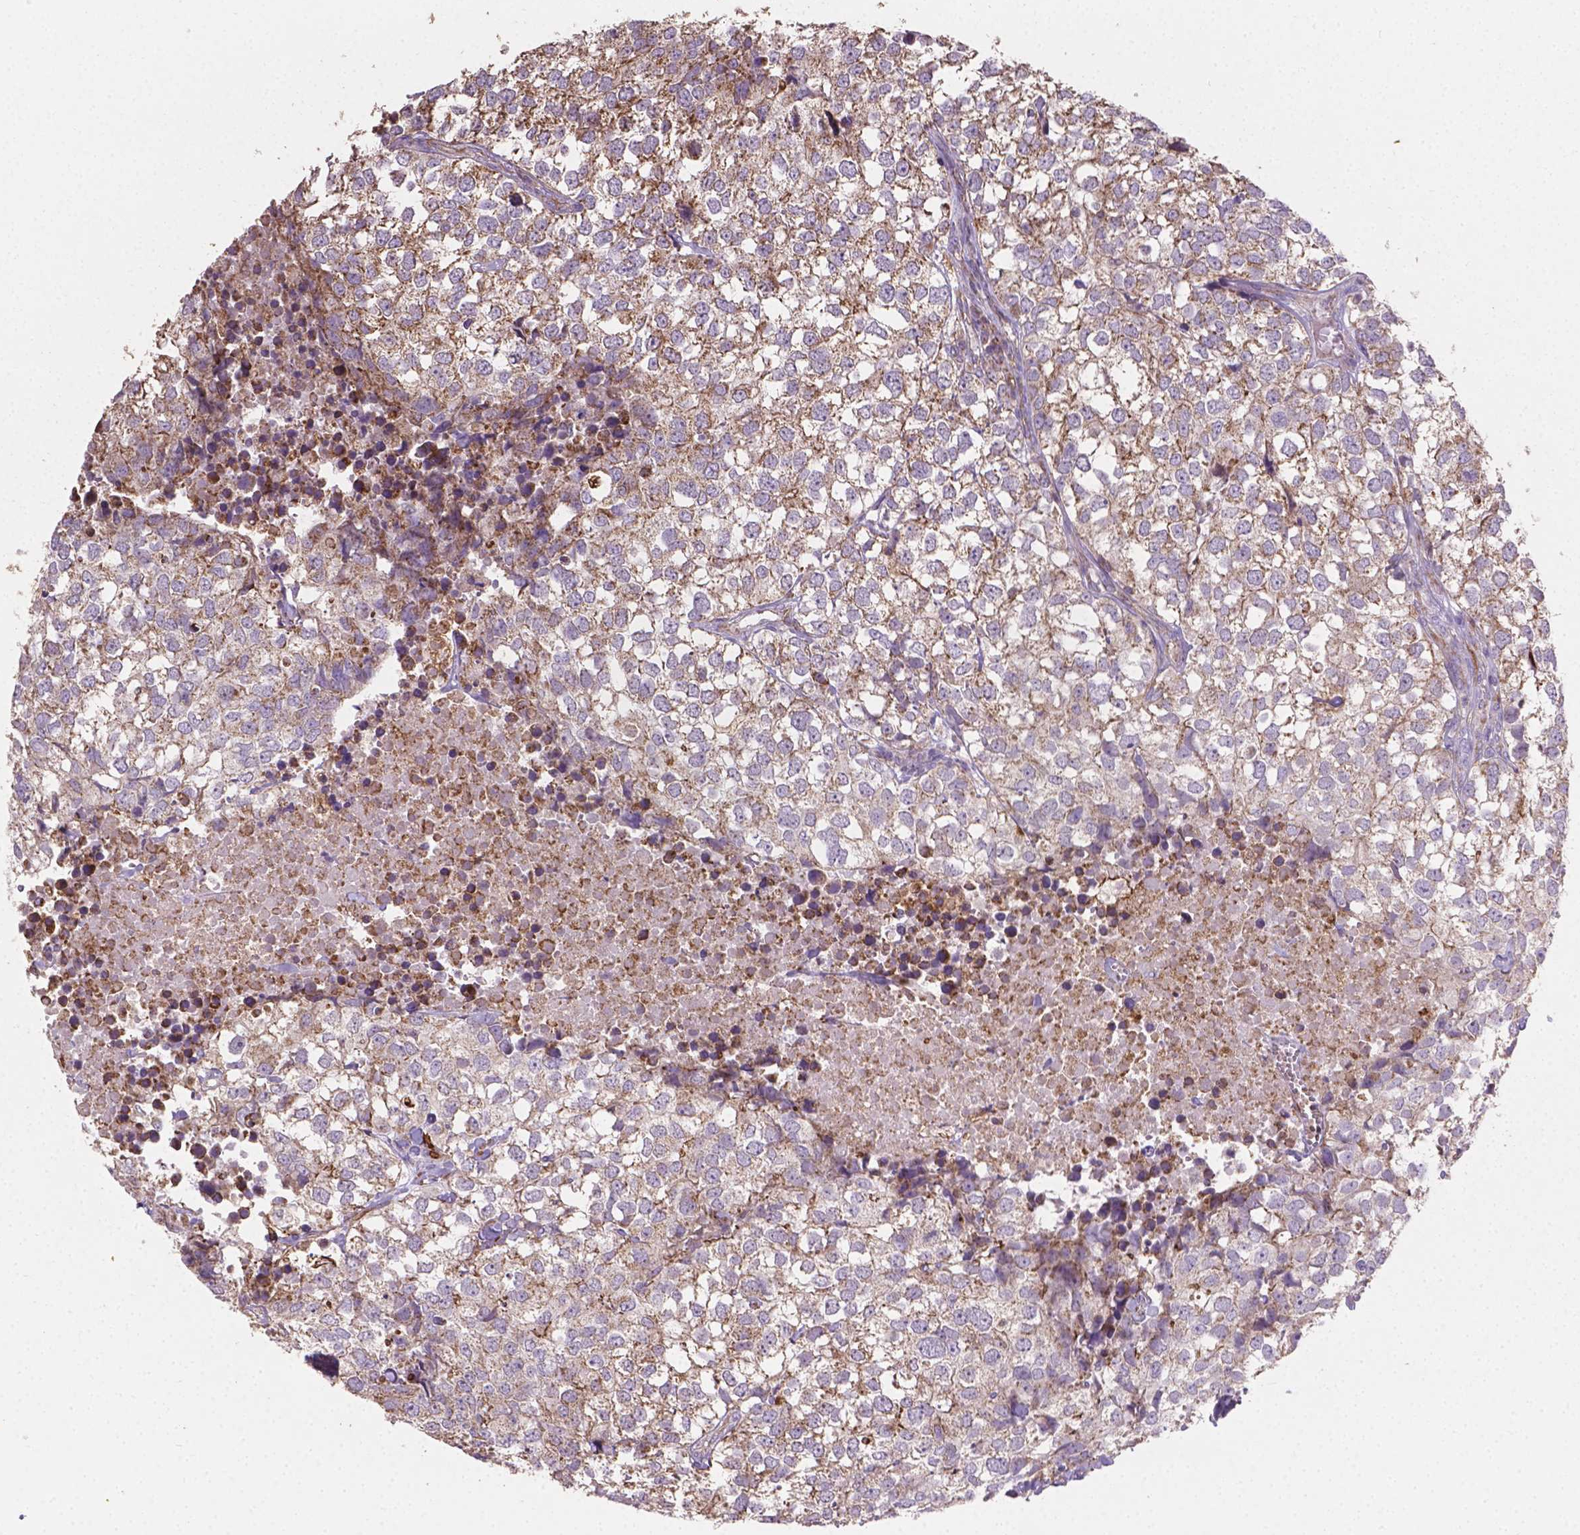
{"staining": {"intensity": "moderate", "quantity": "<25%", "location": "cytoplasmic/membranous"}, "tissue": "breast cancer", "cell_type": "Tumor cells", "image_type": "cancer", "snomed": [{"axis": "morphology", "description": "Duct carcinoma"}, {"axis": "topography", "description": "Breast"}], "caption": "A brown stain highlights moderate cytoplasmic/membranous positivity of a protein in breast intraductal carcinoma tumor cells.", "gene": "TCAF1", "patient": {"sex": "female", "age": 30}}